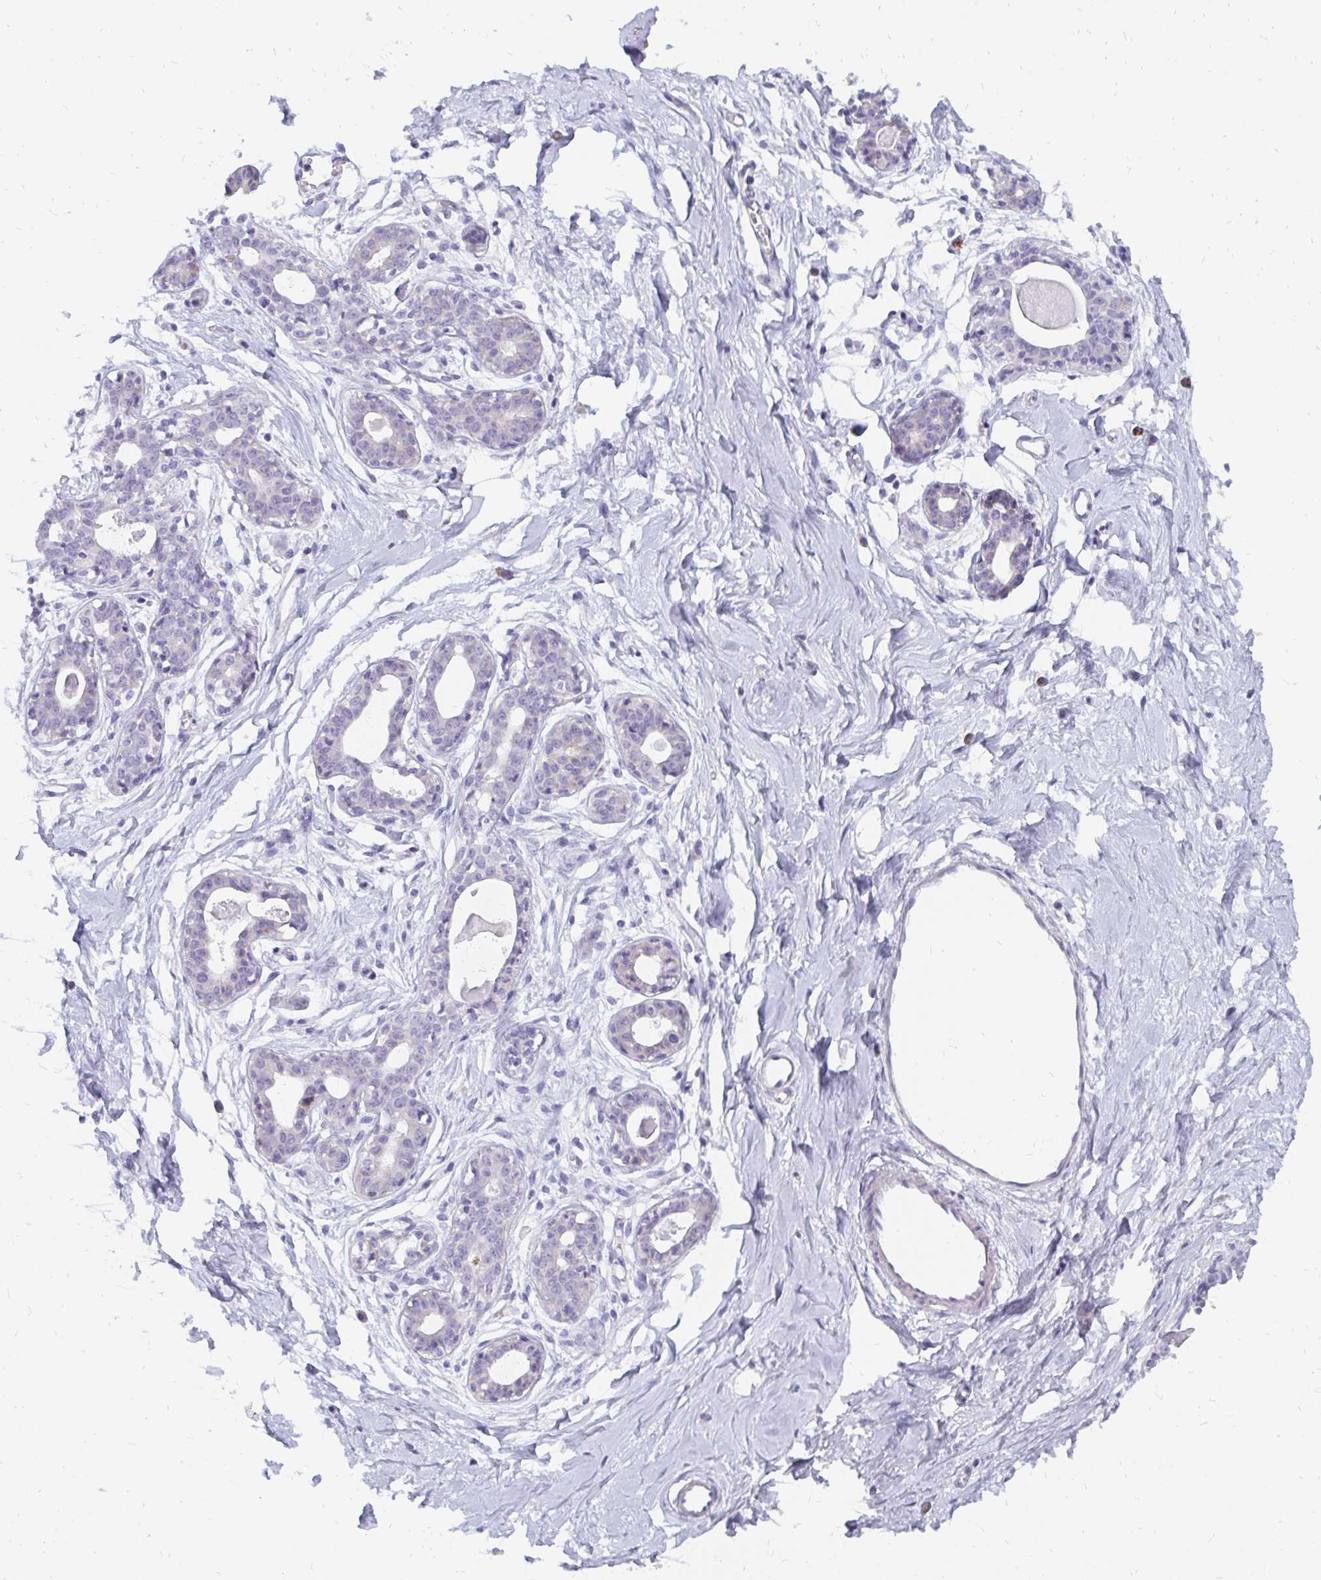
{"staining": {"intensity": "negative", "quantity": "none", "location": "none"}, "tissue": "breast", "cell_type": "Adipocytes", "image_type": "normal", "snomed": [{"axis": "morphology", "description": "Normal tissue, NOS"}, {"axis": "topography", "description": "Breast"}], "caption": "Immunohistochemical staining of unremarkable human breast shows no significant expression in adipocytes. Nuclei are stained in blue.", "gene": "OR10V1", "patient": {"sex": "female", "age": 45}}